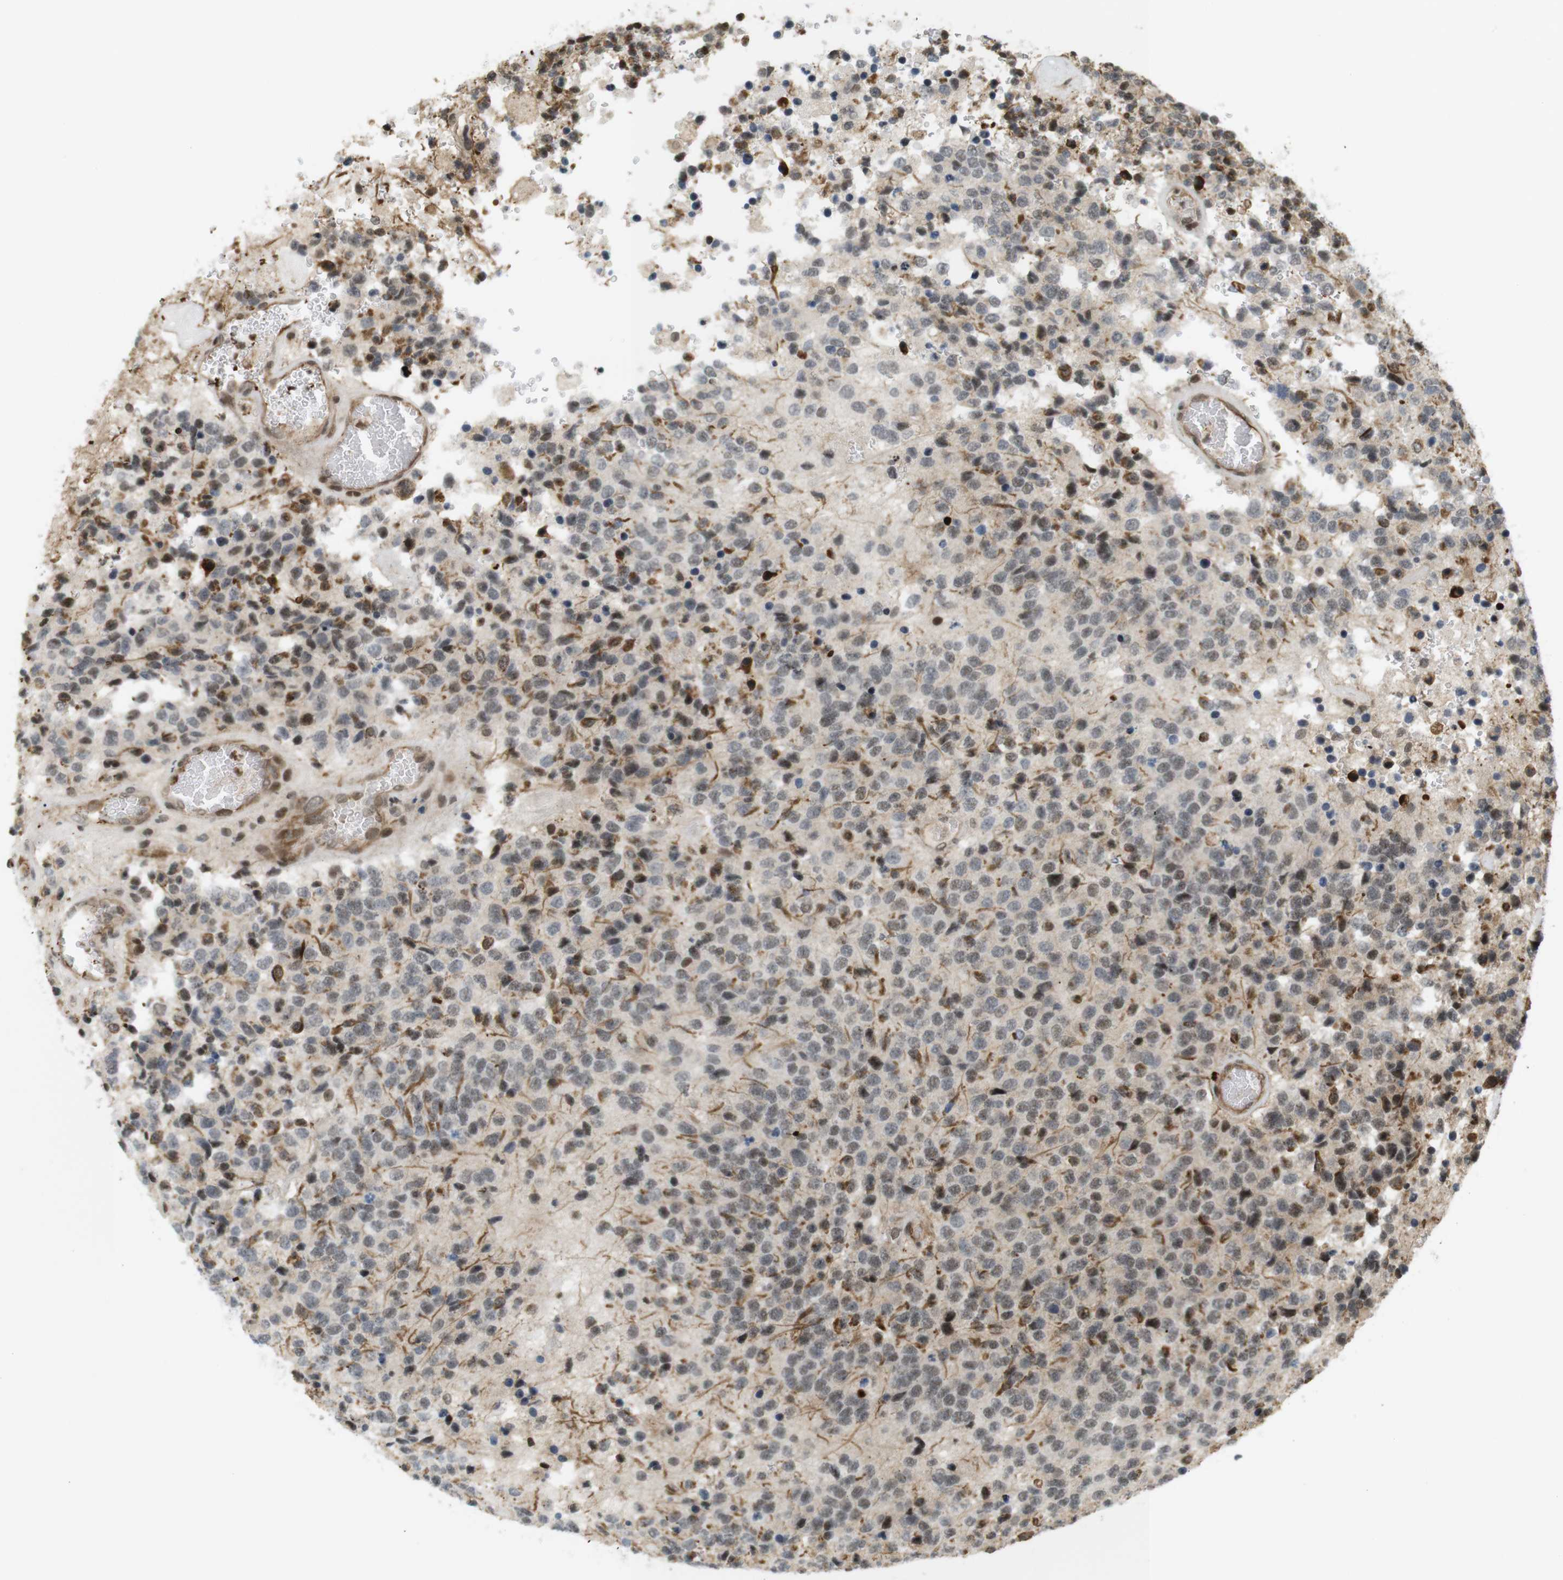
{"staining": {"intensity": "moderate", "quantity": "25%-75%", "location": "nuclear"}, "tissue": "glioma", "cell_type": "Tumor cells", "image_type": "cancer", "snomed": [{"axis": "morphology", "description": "Glioma, malignant, High grade"}, {"axis": "topography", "description": "pancreas cauda"}], "caption": "Glioma stained with a brown dye displays moderate nuclear positive positivity in approximately 25%-75% of tumor cells.", "gene": "SP2", "patient": {"sex": "male", "age": 60}}